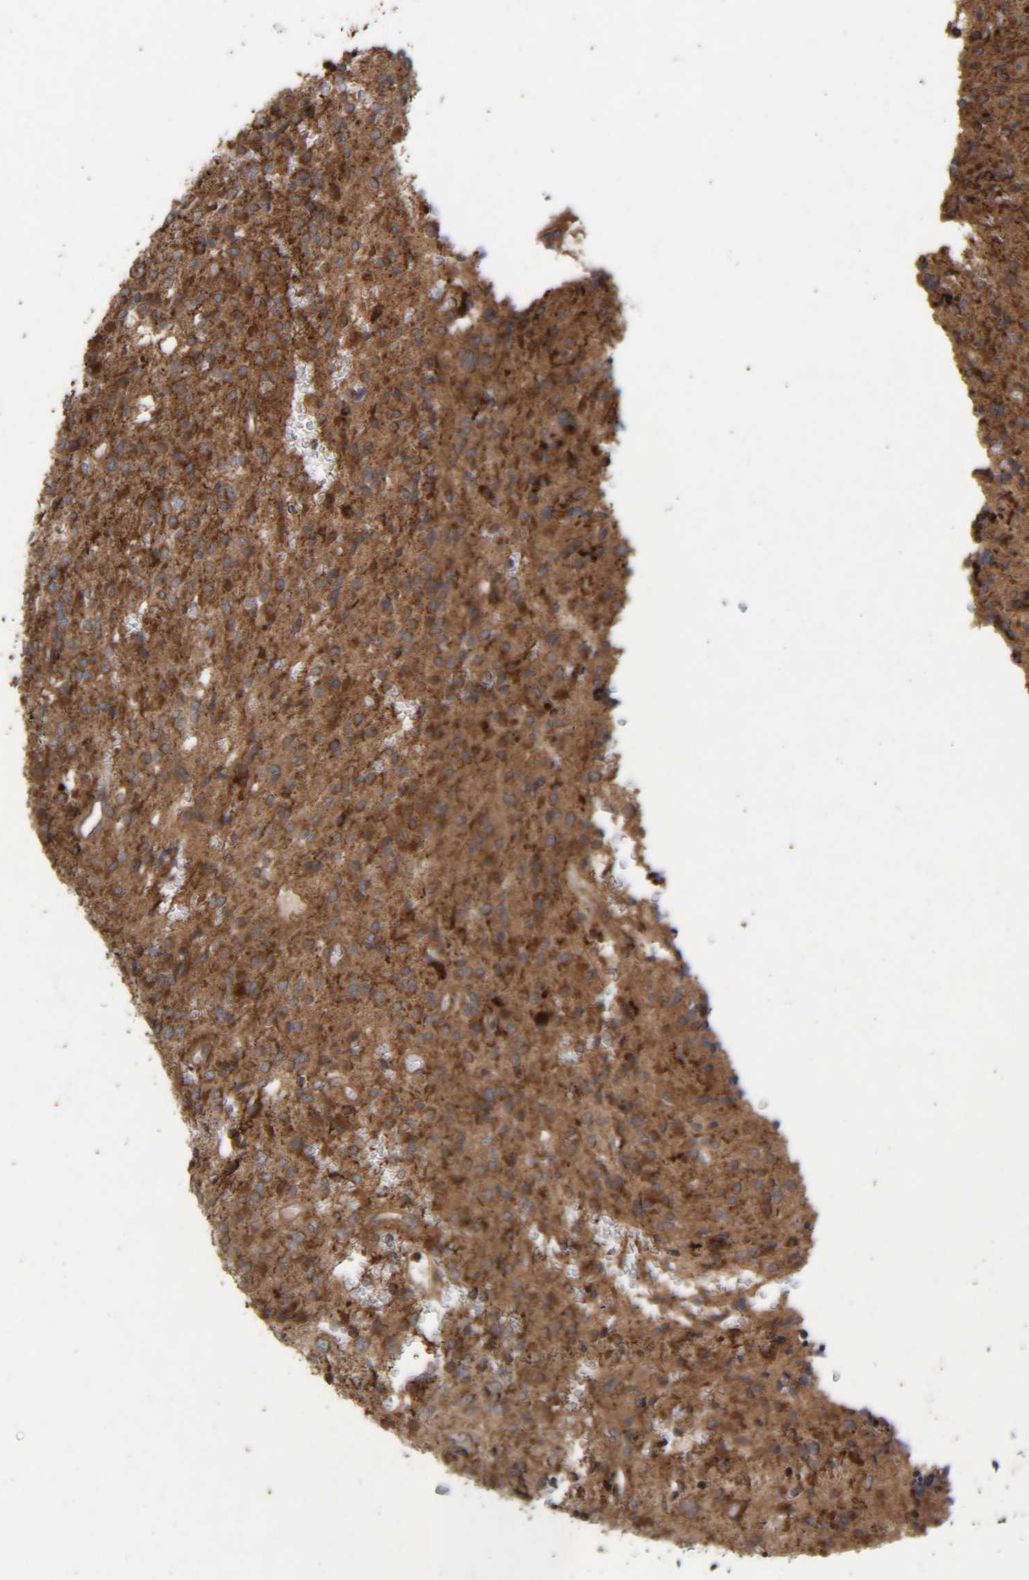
{"staining": {"intensity": "moderate", "quantity": ">75%", "location": "cytoplasmic/membranous"}, "tissue": "glioma", "cell_type": "Tumor cells", "image_type": "cancer", "snomed": [{"axis": "morphology", "description": "Glioma, malignant, High grade"}, {"axis": "topography", "description": "Brain"}], "caption": "Protein analysis of malignant glioma (high-grade) tissue reveals moderate cytoplasmic/membranous staining in approximately >75% of tumor cells.", "gene": "CCDC57", "patient": {"sex": "male", "age": 34}}